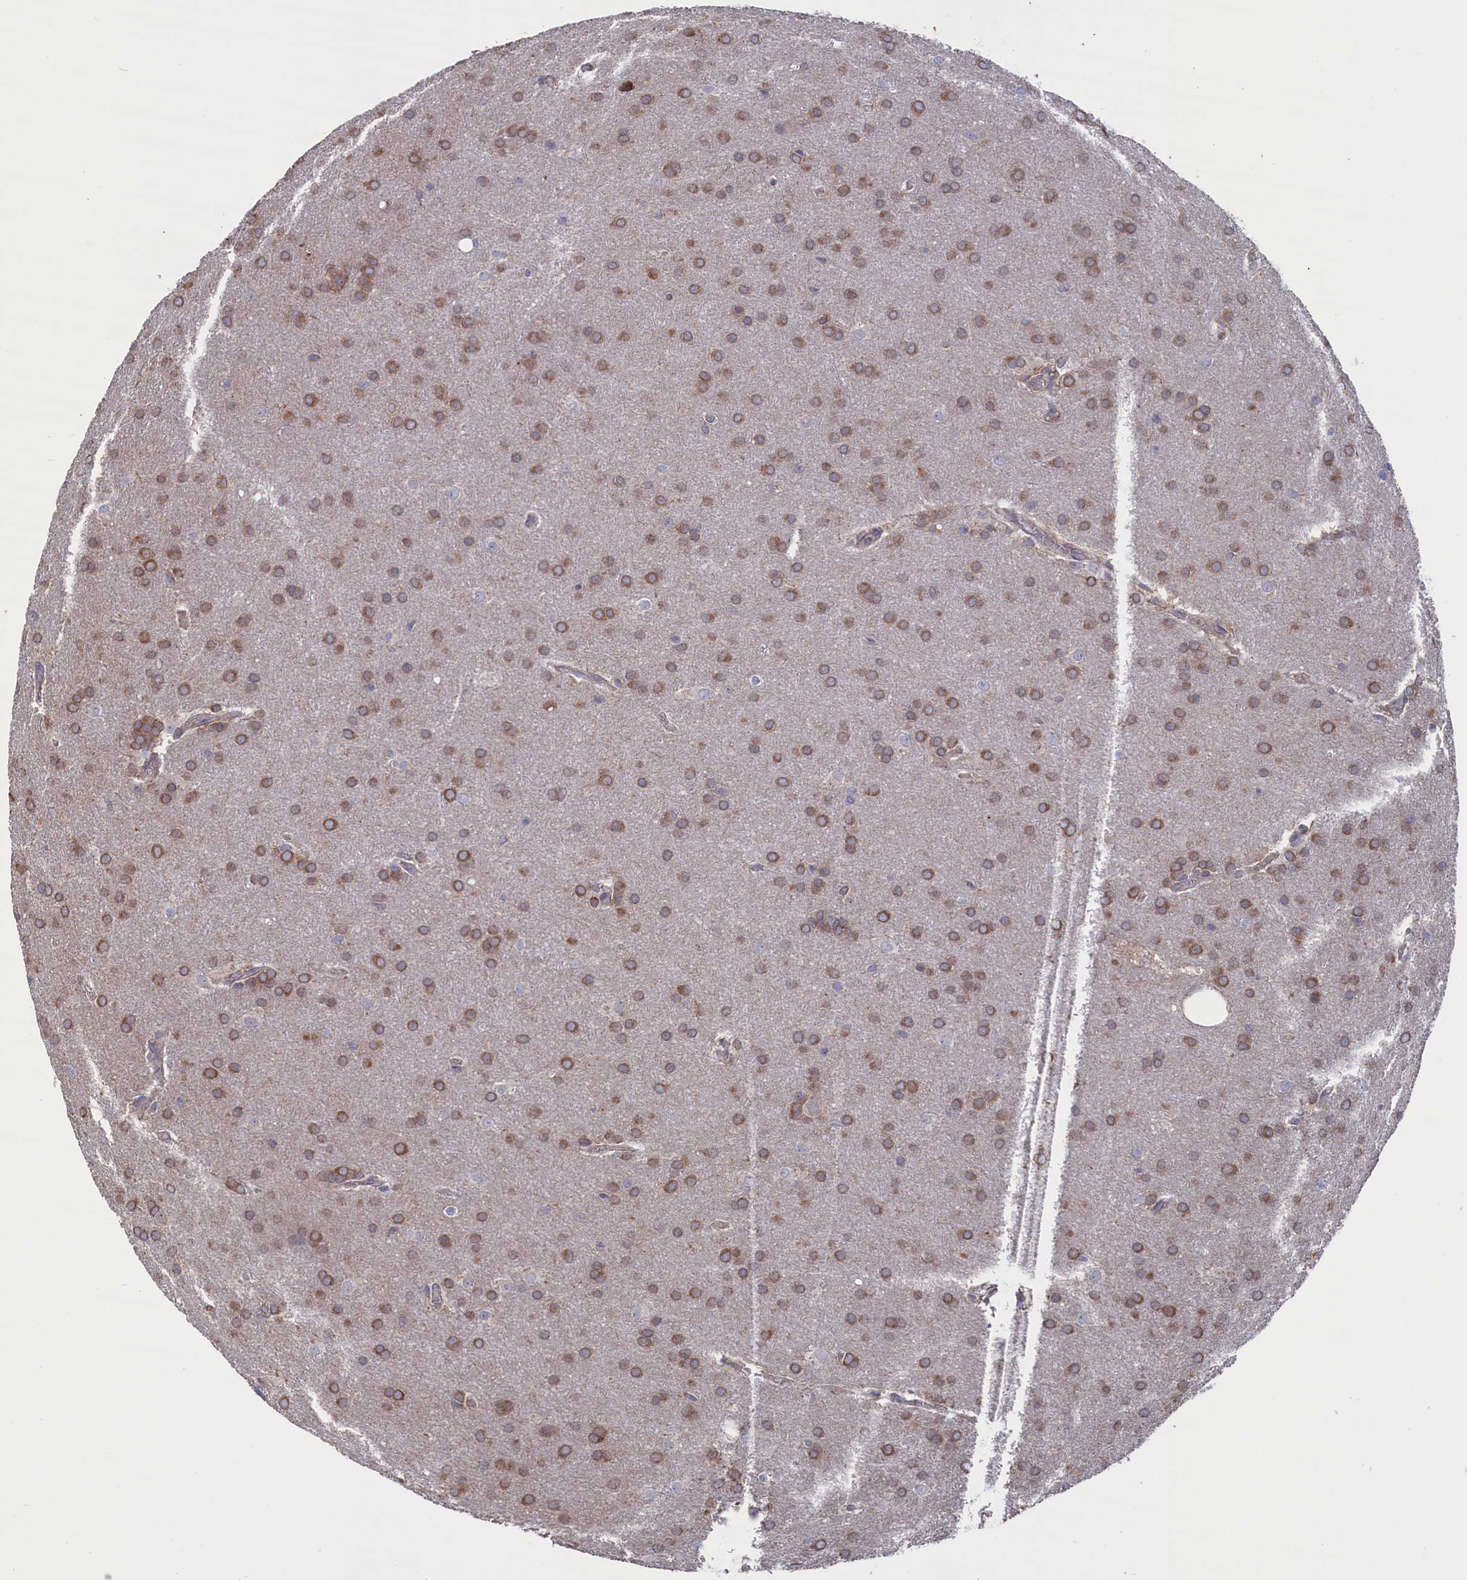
{"staining": {"intensity": "moderate", "quantity": ">75%", "location": "cytoplasmic/membranous"}, "tissue": "glioma", "cell_type": "Tumor cells", "image_type": "cancer", "snomed": [{"axis": "morphology", "description": "Glioma, malignant, Low grade"}, {"axis": "topography", "description": "Brain"}], "caption": "Immunohistochemistry of glioma shows medium levels of moderate cytoplasmic/membranous positivity in approximately >75% of tumor cells.", "gene": "SPATA13", "patient": {"sex": "female", "age": 32}}